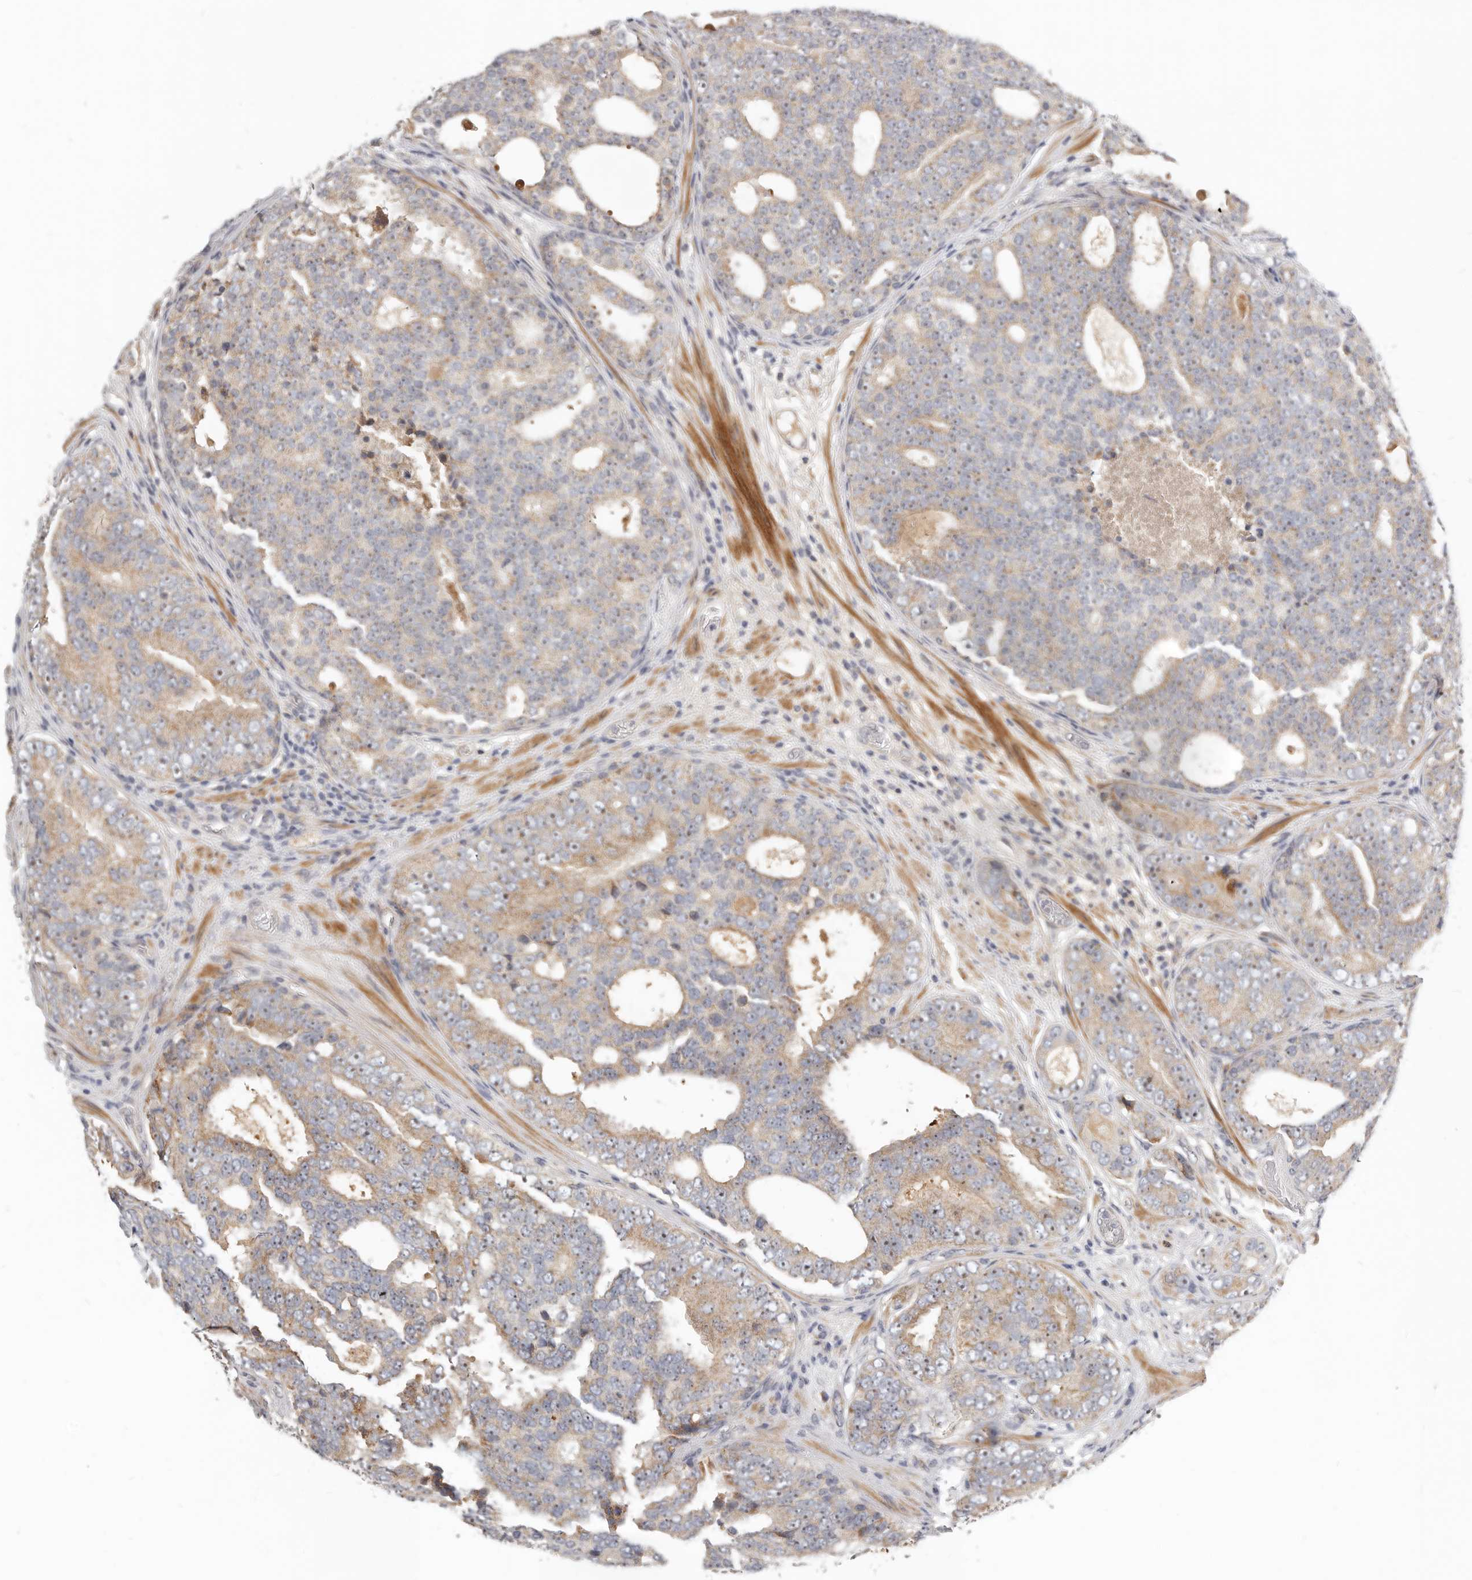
{"staining": {"intensity": "weak", "quantity": "25%-75%", "location": "cytoplasmic/membranous"}, "tissue": "prostate cancer", "cell_type": "Tumor cells", "image_type": "cancer", "snomed": [{"axis": "morphology", "description": "Adenocarcinoma, High grade"}, {"axis": "topography", "description": "Prostate"}], "caption": "Immunohistochemistry (IHC) image of neoplastic tissue: prostate cancer stained using immunohistochemistry reveals low levels of weak protein expression localized specifically in the cytoplasmic/membranous of tumor cells, appearing as a cytoplasmic/membranous brown color.", "gene": "MICALL2", "patient": {"sex": "male", "age": 56}}